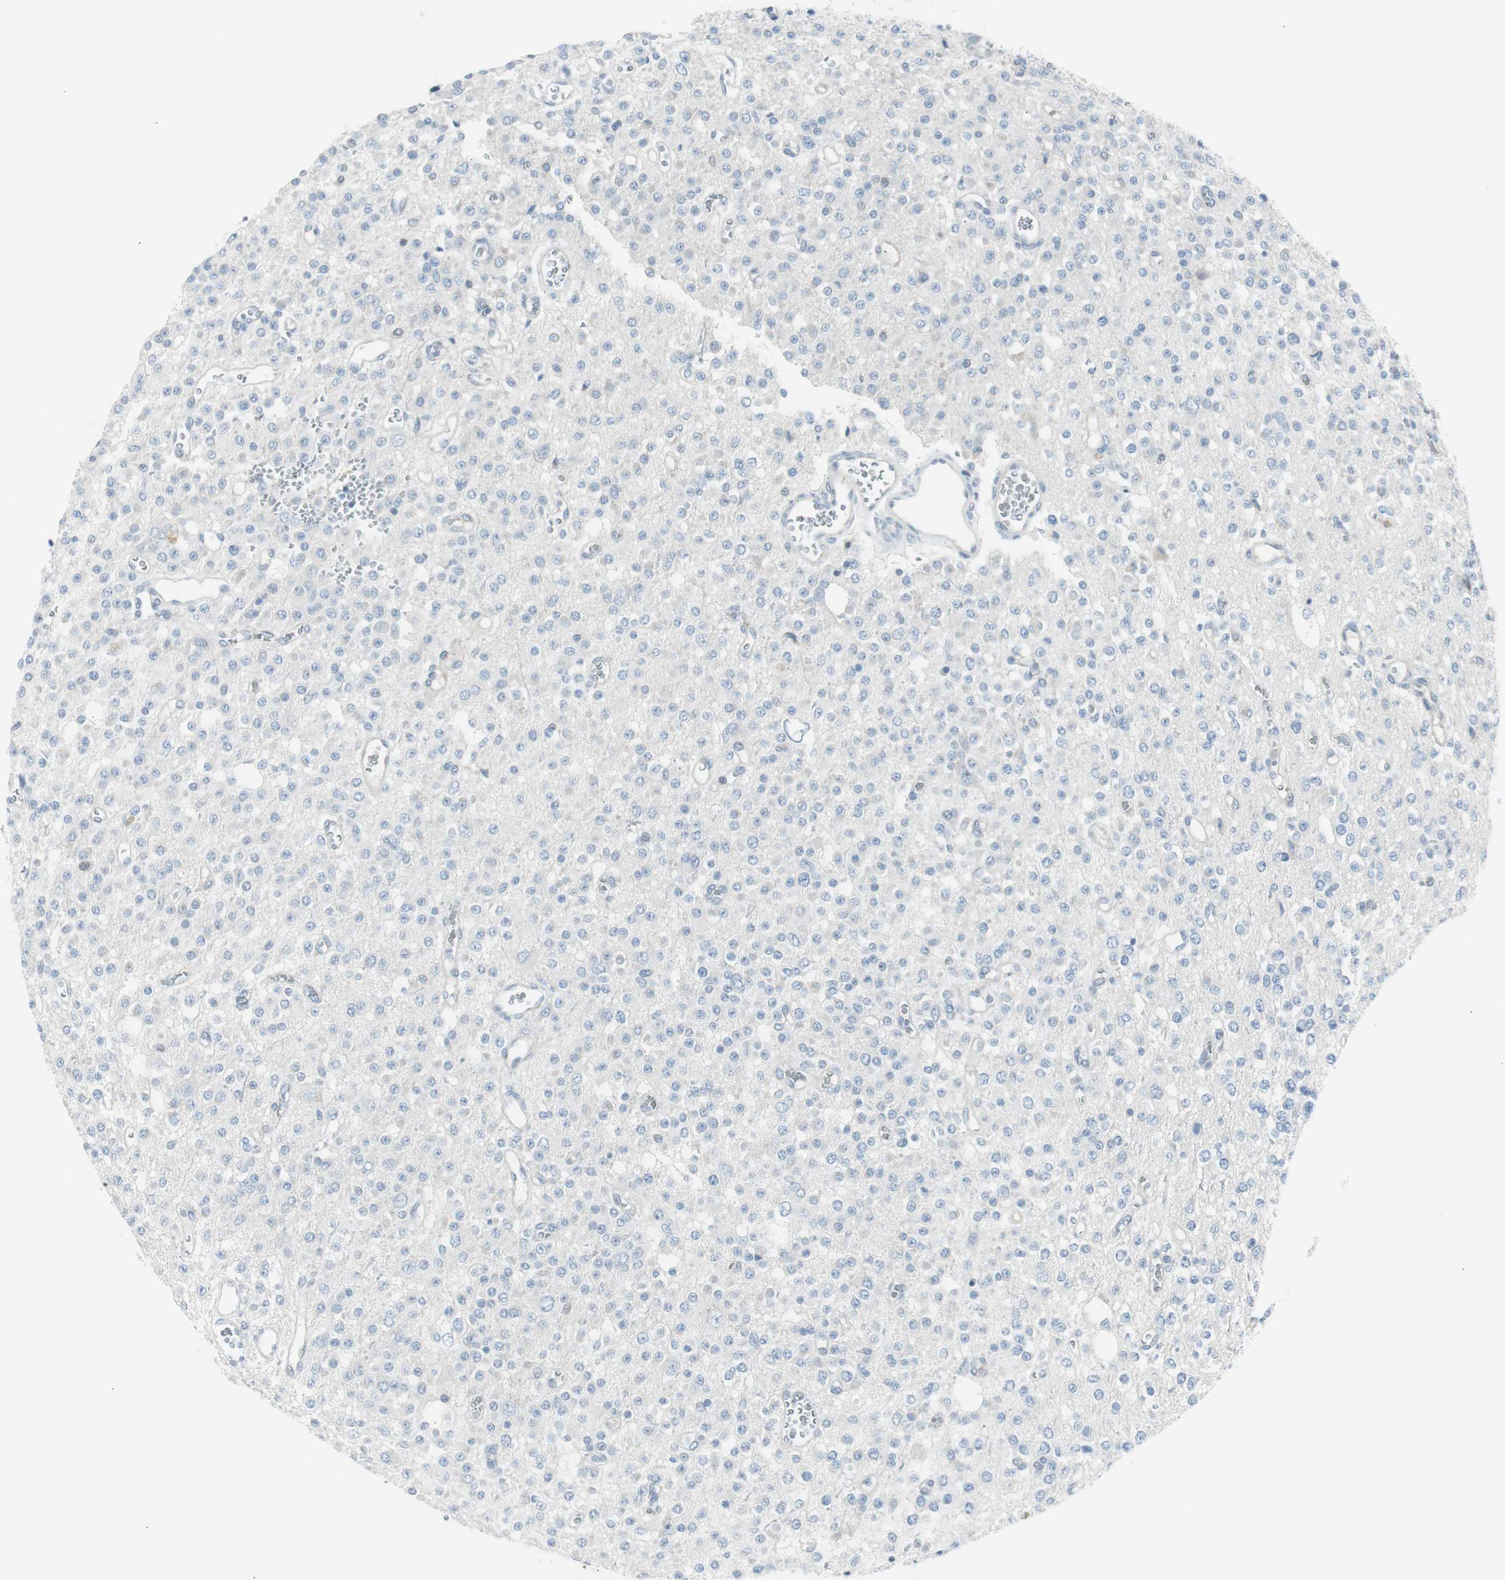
{"staining": {"intensity": "negative", "quantity": "none", "location": "none"}, "tissue": "glioma", "cell_type": "Tumor cells", "image_type": "cancer", "snomed": [{"axis": "morphology", "description": "Glioma, malignant, Low grade"}, {"axis": "topography", "description": "Brain"}], "caption": "Tumor cells show no significant expression in glioma.", "gene": "AGR2", "patient": {"sex": "male", "age": 38}}